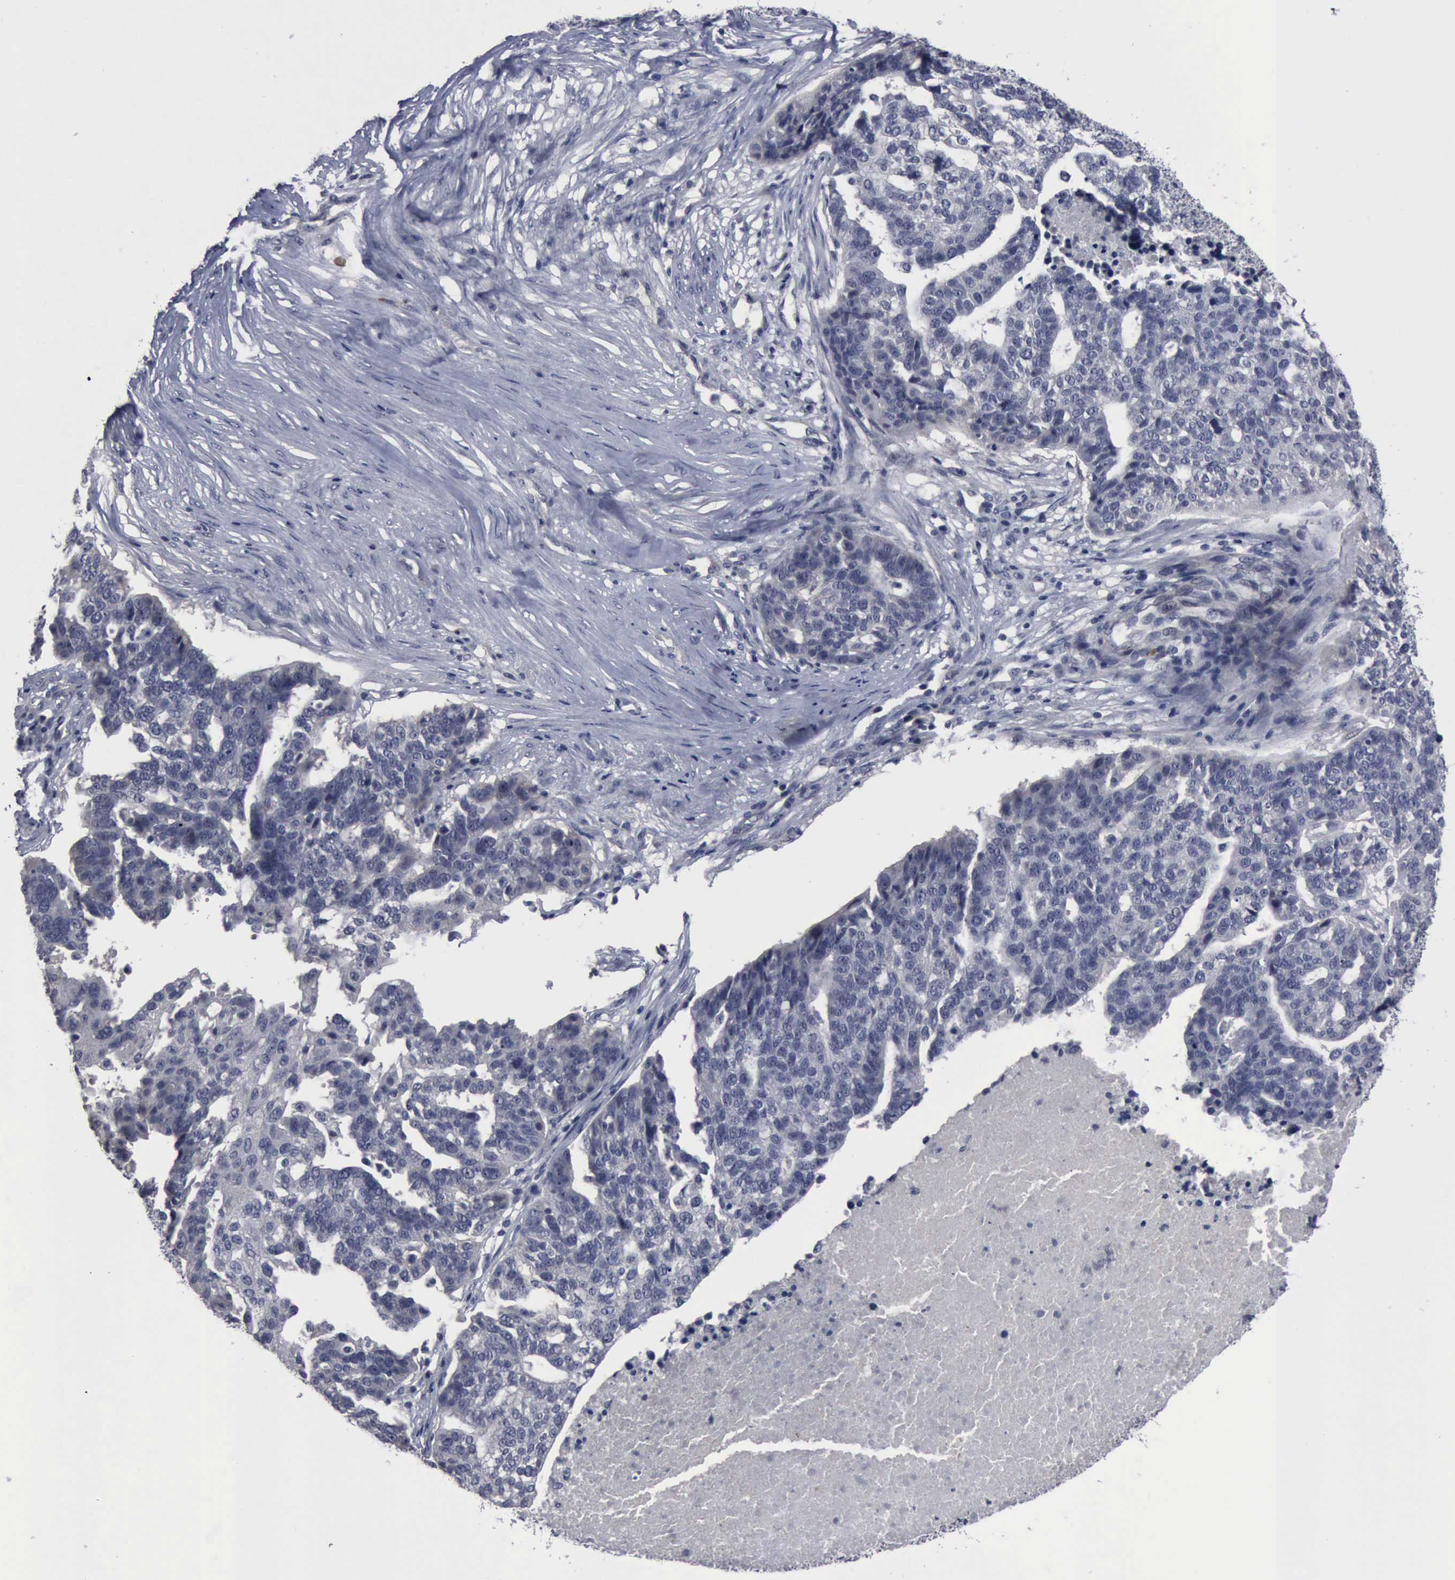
{"staining": {"intensity": "negative", "quantity": "none", "location": "none"}, "tissue": "ovarian cancer", "cell_type": "Tumor cells", "image_type": "cancer", "snomed": [{"axis": "morphology", "description": "Cystadenocarcinoma, serous, NOS"}, {"axis": "topography", "description": "Ovary"}], "caption": "Ovarian serous cystadenocarcinoma was stained to show a protein in brown. There is no significant positivity in tumor cells.", "gene": "MYO18B", "patient": {"sex": "female", "age": 59}}